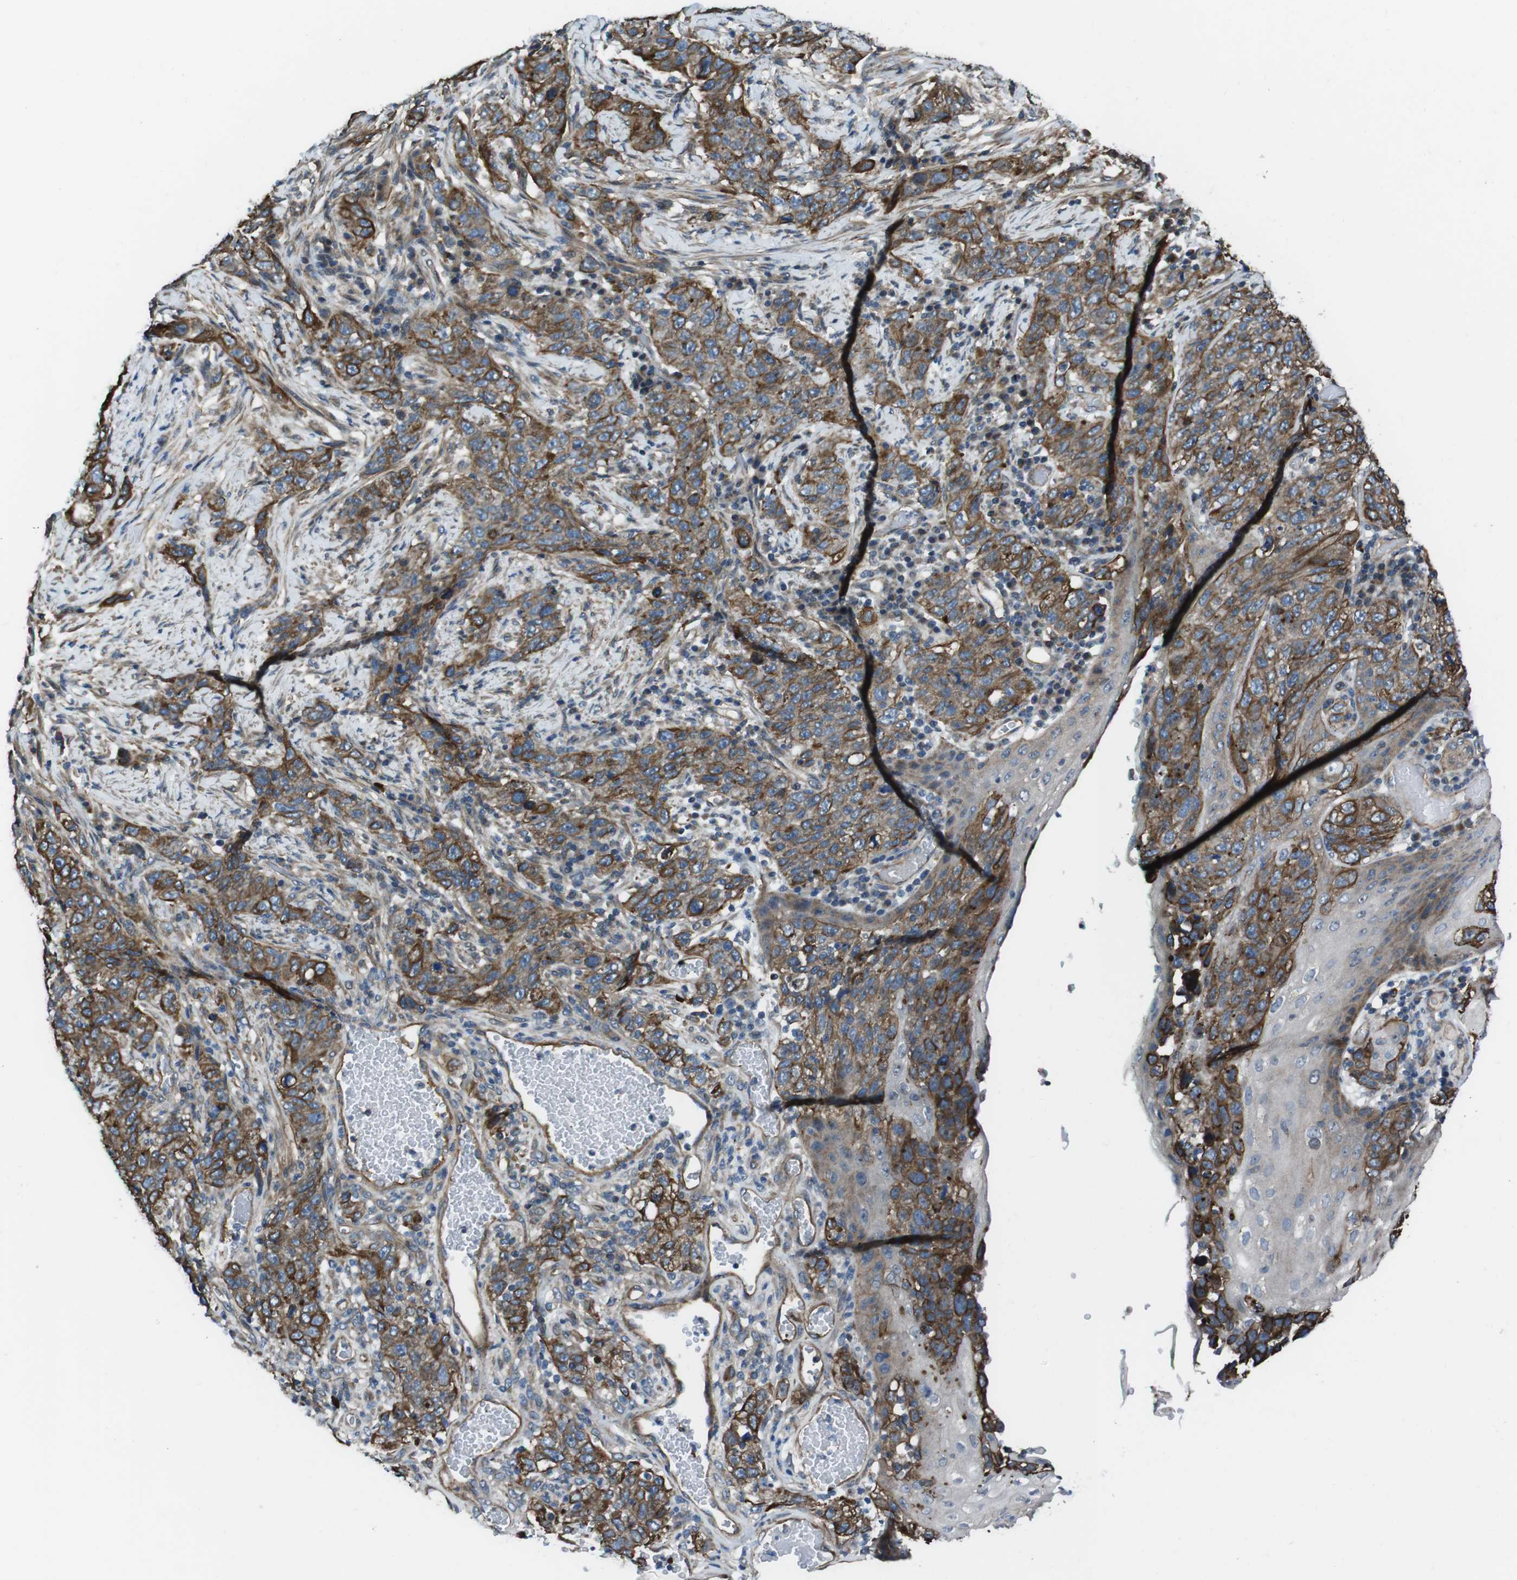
{"staining": {"intensity": "moderate", "quantity": ">75%", "location": "cytoplasmic/membranous"}, "tissue": "stomach cancer", "cell_type": "Tumor cells", "image_type": "cancer", "snomed": [{"axis": "morphology", "description": "Adenocarcinoma, NOS"}, {"axis": "topography", "description": "Stomach"}], "caption": "Tumor cells reveal moderate cytoplasmic/membranous expression in approximately >75% of cells in stomach adenocarcinoma. (DAB (3,3'-diaminobenzidine) IHC with brightfield microscopy, high magnification).", "gene": "FAM174B", "patient": {"sex": "male", "age": 48}}